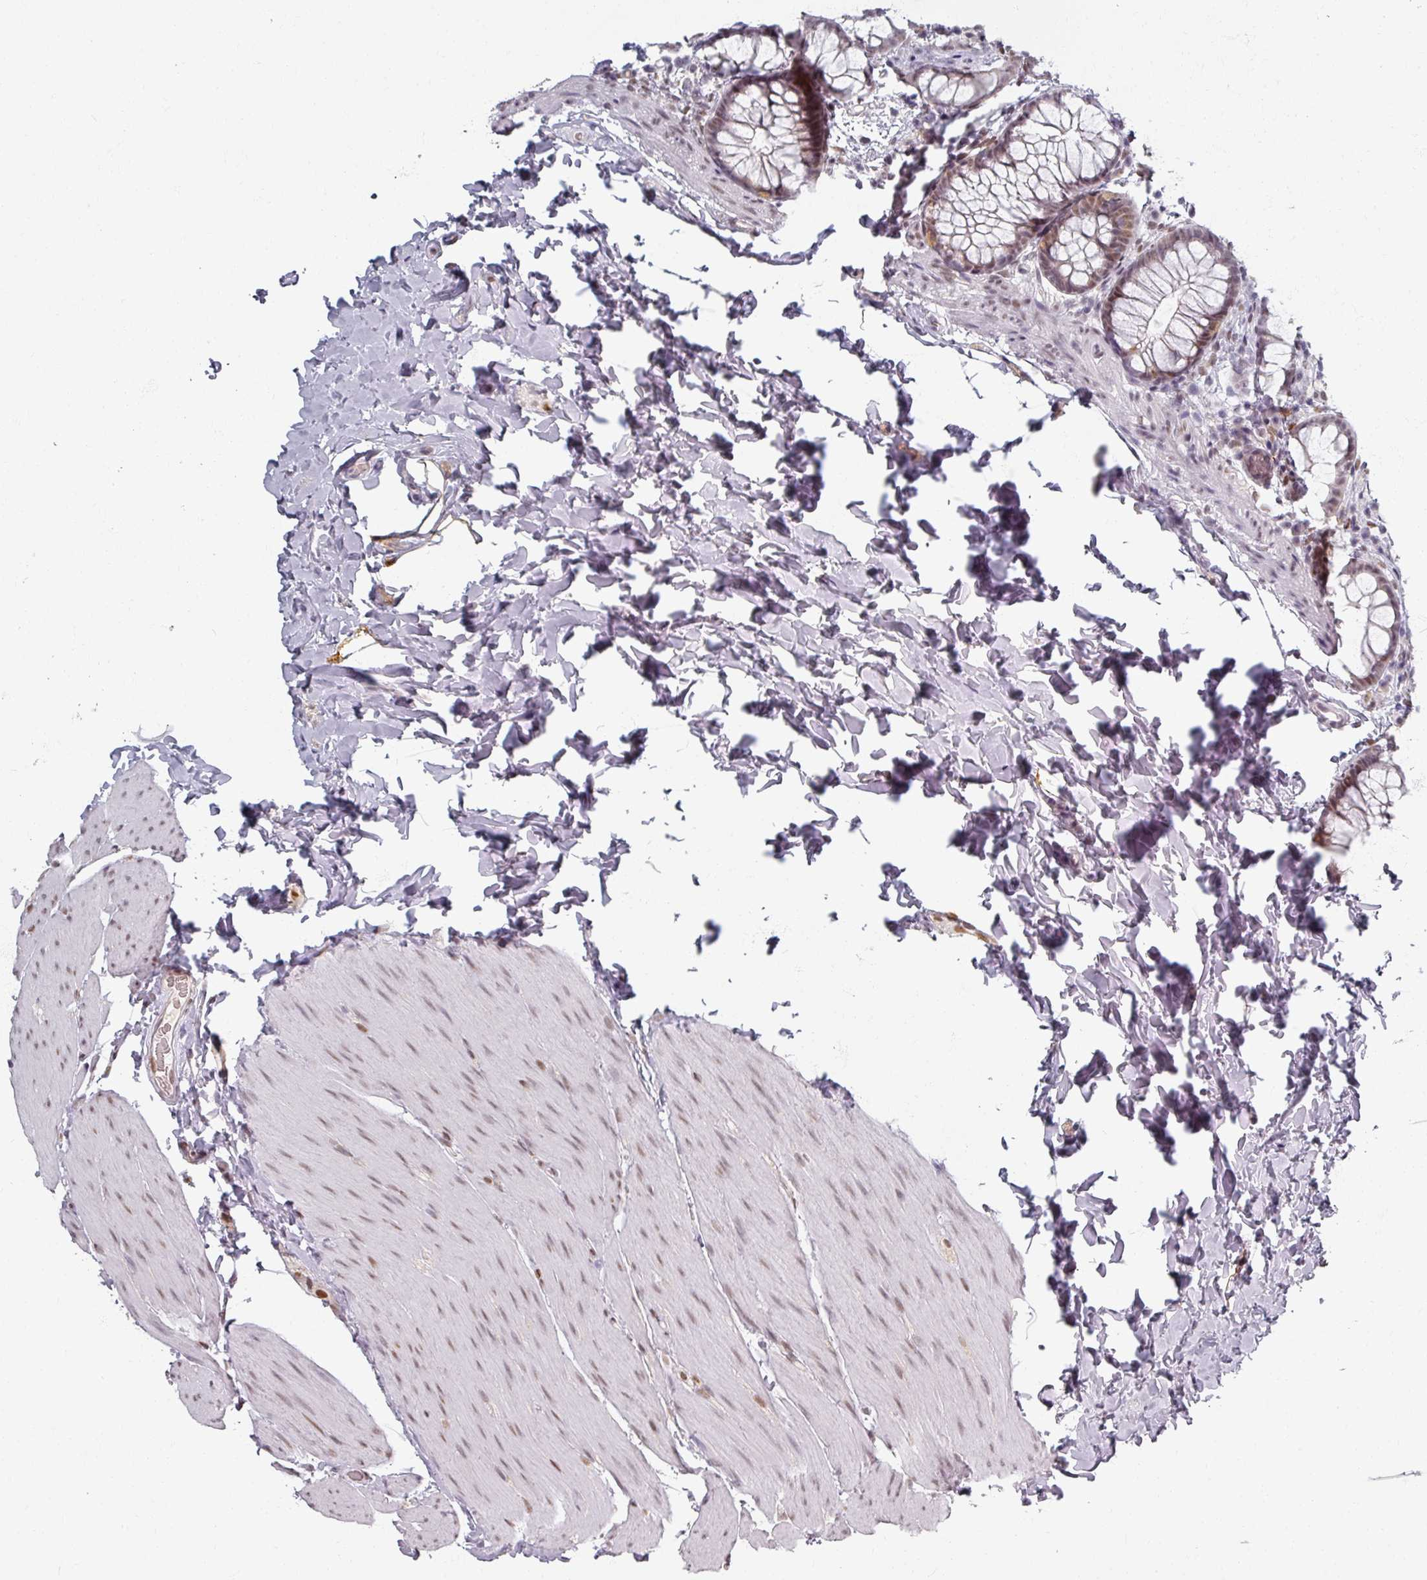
{"staining": {"intensity": "moderate", "quantity": "<25%", "location": "nuclear"}, "tissue": "colon", "cell_type": "Endothelial cells", "image_type": "normal", "snomed": [{"axis": "morphology", "description": "Normal tissue, NOS"}, {"axis": "topography", "description": "Colon"}], "caption": "Protein expression analysis of unremarkable human colon reveals moderate nuclear staining in about <25% of endothelial cells. (DAB = brown stain, brightfield microscopy at high magnification).", "gene": "RIPOR3", "patient": {"sex": "male", "age": 46}}